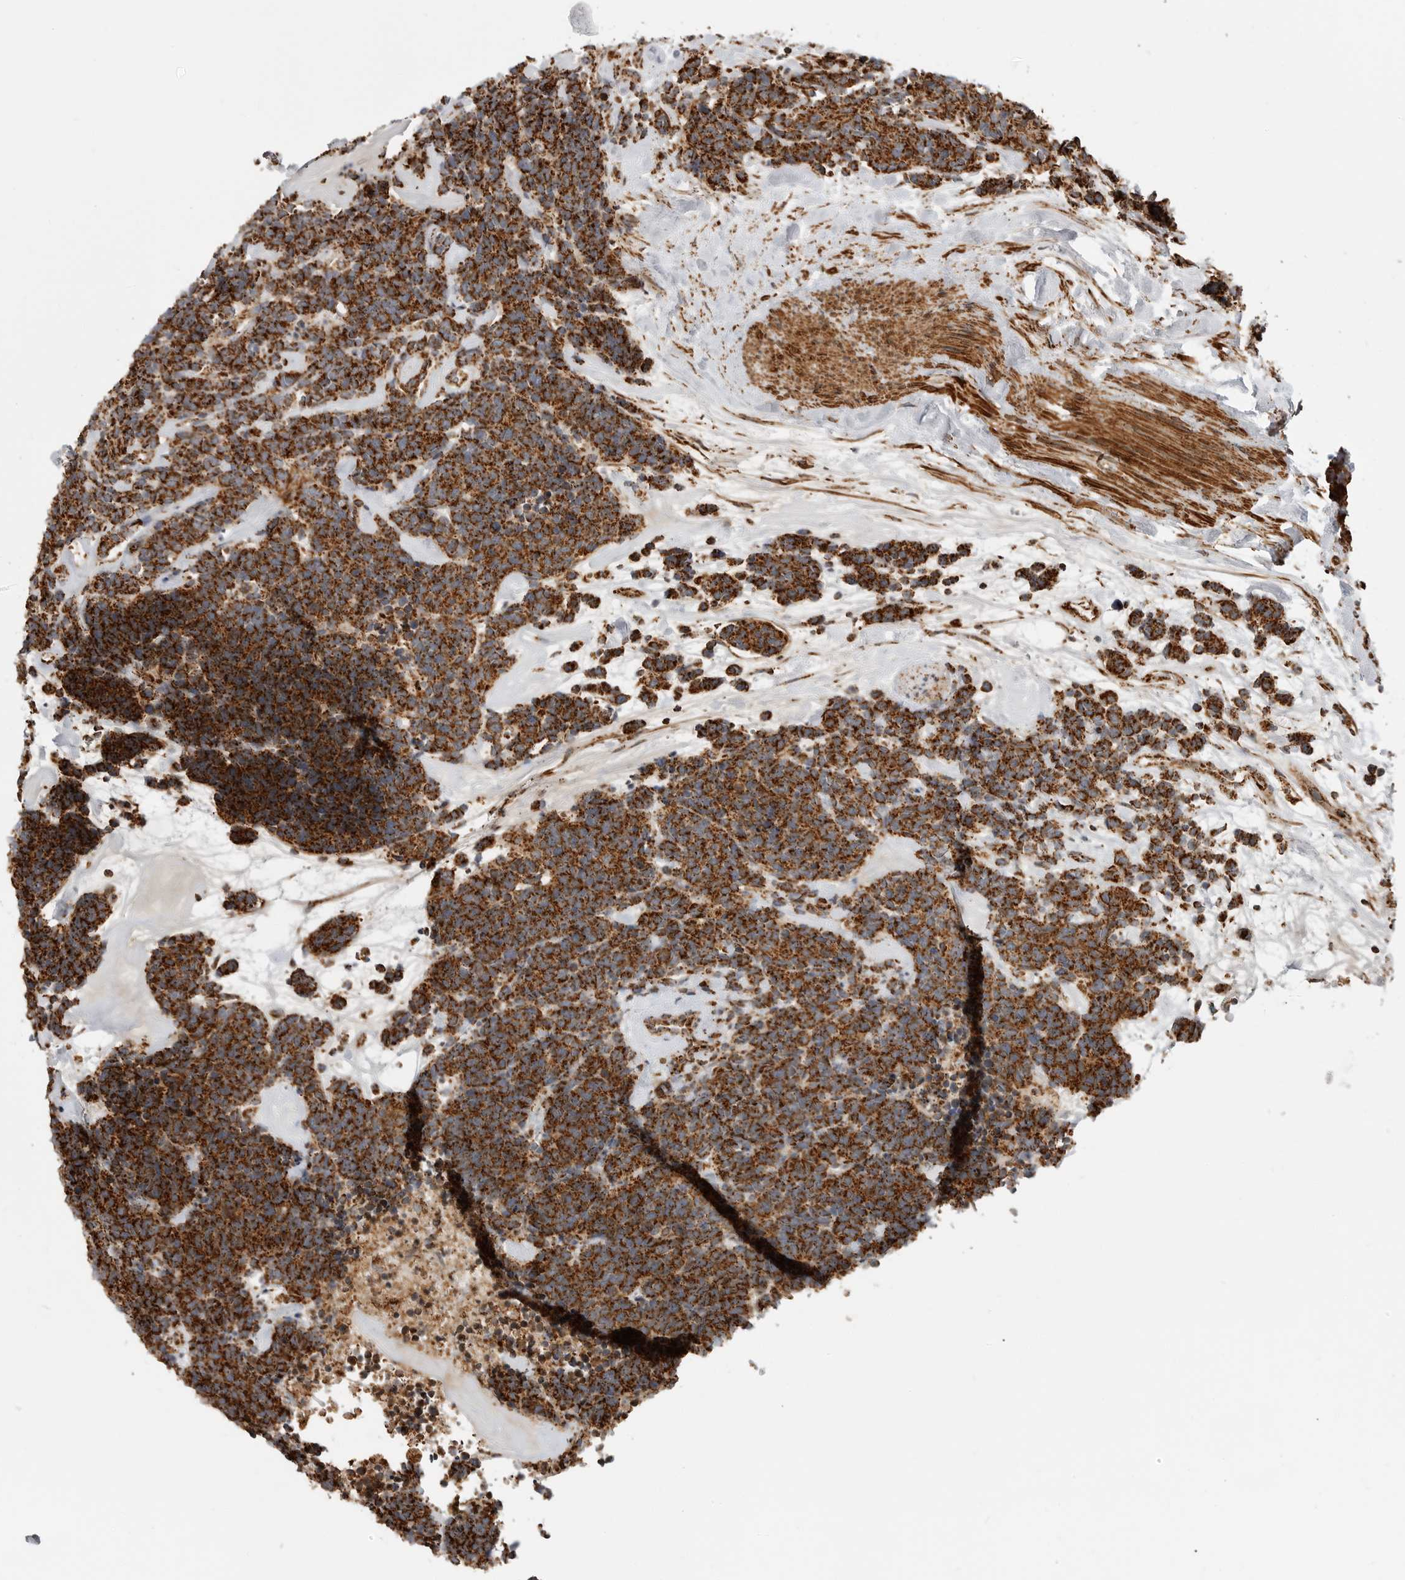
{"staining": {"intensity": "strong", "quantity": ">75%", "location": "cytoplasmic/membranous"}, "tissue": "carcinoid", "cell_type": "Tumor cells", "image_type": "cancer", "snomed": [{"axis": "morphology", "description": "Carcinoma, NOS"}, {"axis": "morphology", "description": "Carcinoid, malignant, NOS"}, {"axis": "topography", "description": "Urinary bladder"}], "caption": "This is a histology image of immunohistochemistry (IHC) staining of malignant carcinoid, which shows strong expression in the cytoplasmic/membranous of tumor cells.", "gene": "BMP2K", "patient": {"sex": "male", "age": 57}}